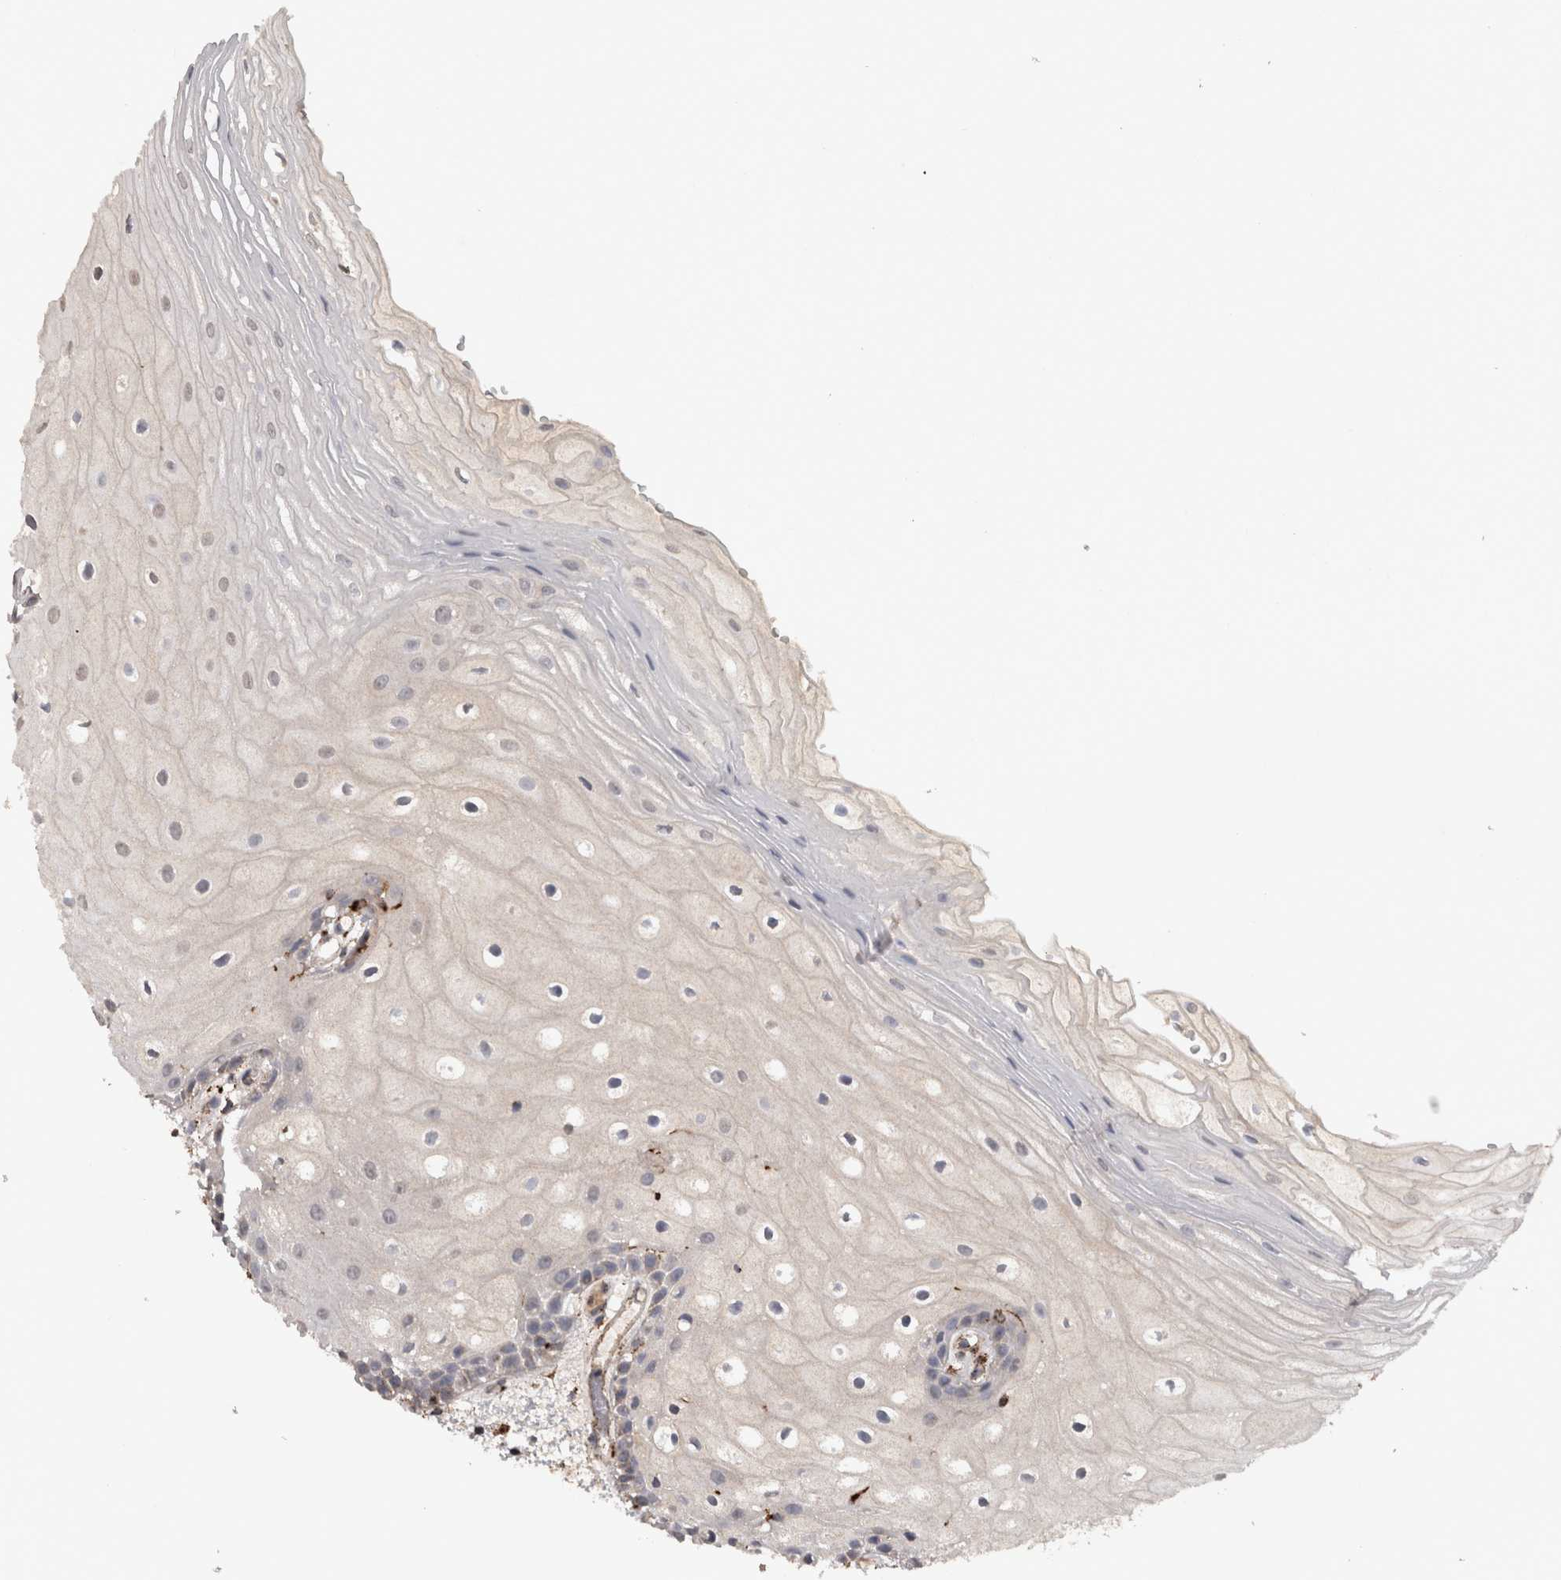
{"staining": {"intensity": "moderate", "quantity": "<25%", "location": "cytoplasmic/membranous"}, "tissue": "oral mucosa", "cell_type": "Squamous epithelial cells", "image_type": "normal", "snomed": [{"axis": "morphology", "description": "Normal tissue, NOS"}, {"axis": "topography", "description": "Oral tissue"}], "caption": "Protein expression by immunohistochemistry (IHC) exhibits moderate cytoplasmic/membranous staining in about <25% of squamous epithelial cells in unremarkable oral mucosa. The protein is shown in brown color, while the nuclei are stained blue.", "gene": "CTSZ", "patient": {"sex": "male", "age": 52}}